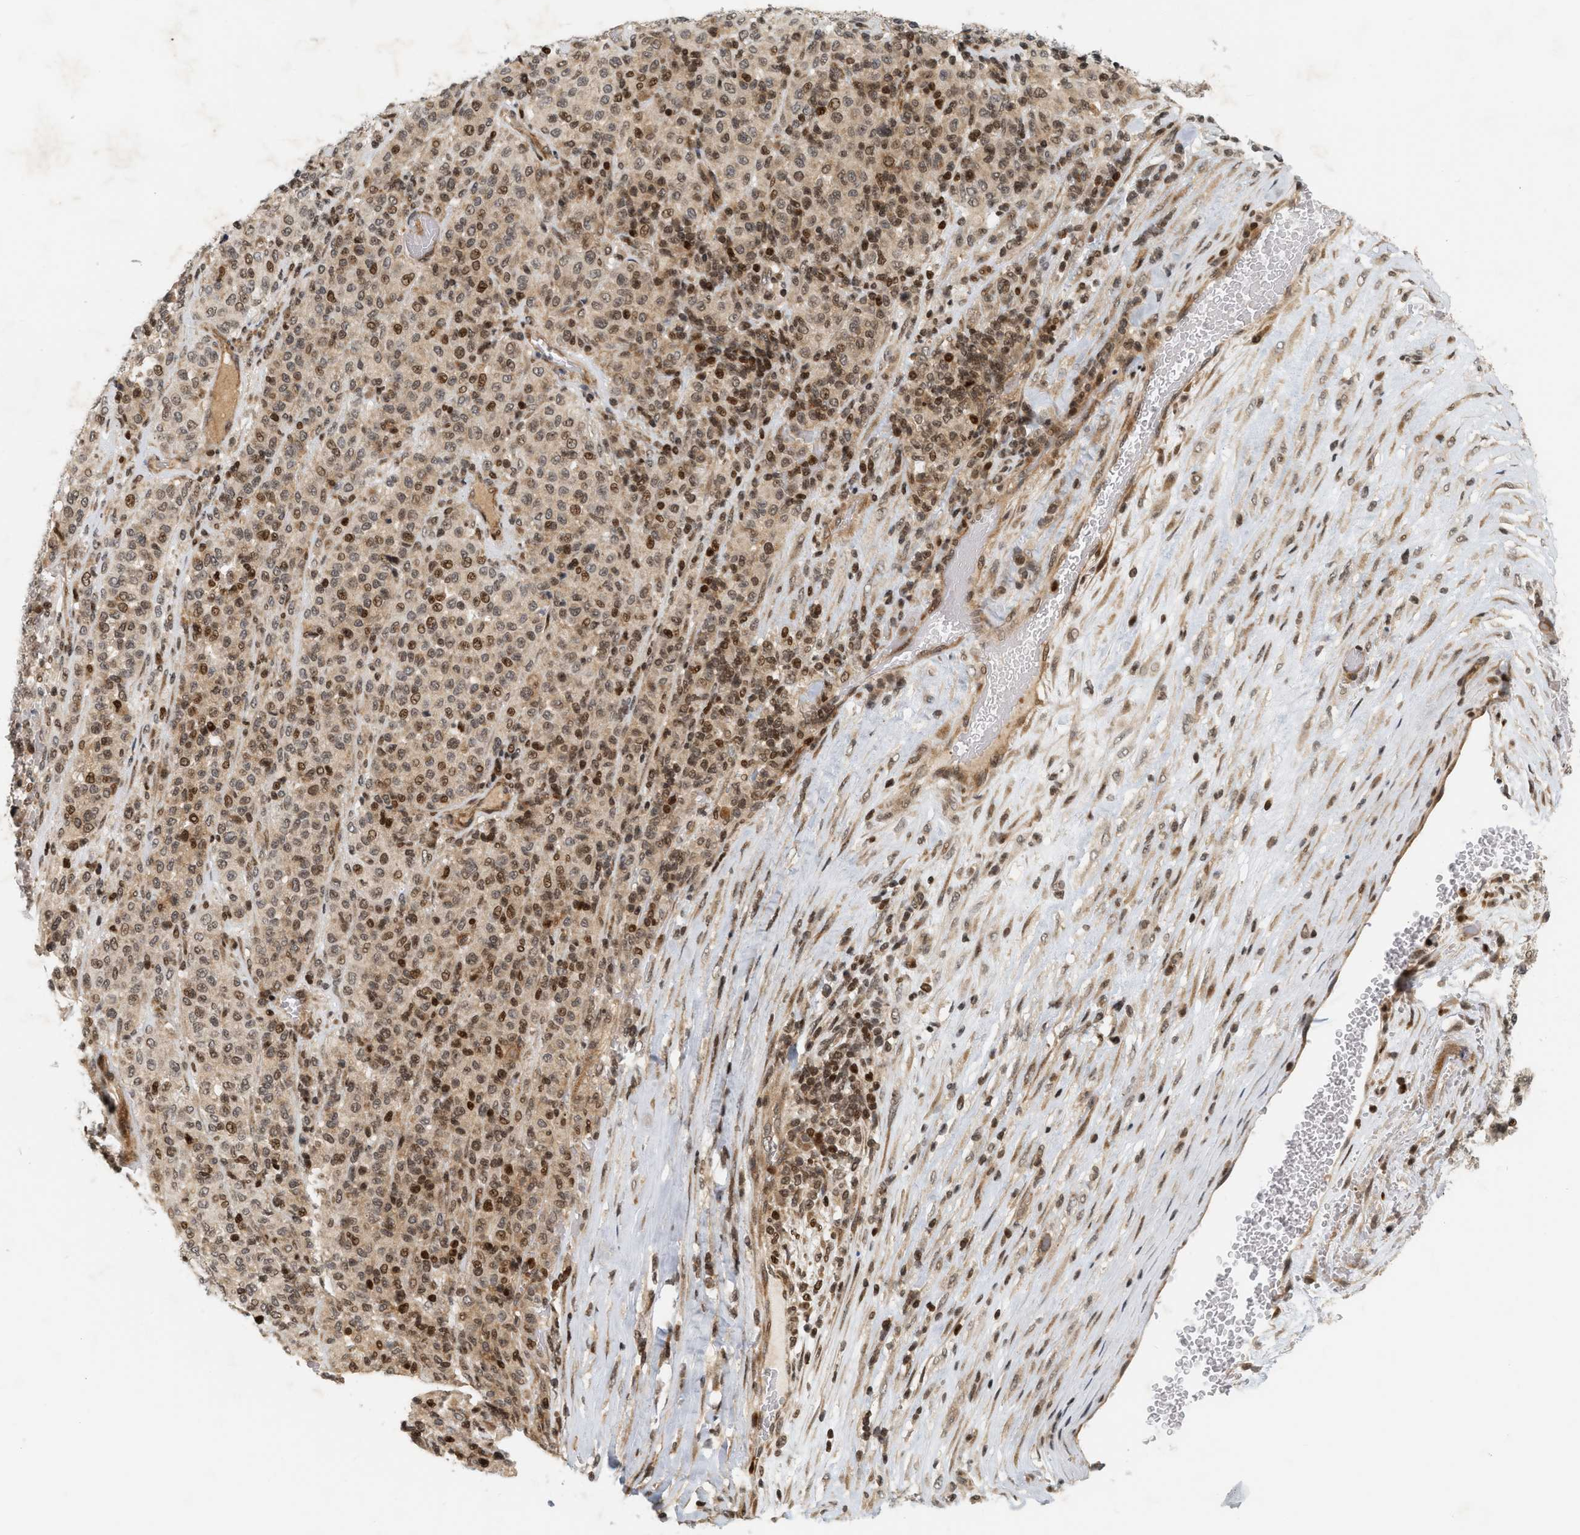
{"staining": {"intensity": "moderate", "quantity": ">75%", "location": "nuclear"}, "tissue": "melanoma", "cell_type": "Tumor cells", "image_type": "cancer", "snomed": [{"axis": "morphology", "description": "Malignant melanoma, Metastatic site"}, {"axis": "topography", "description": "Pancreas"}], "caption": "Protein staining reveals moderate nuclear positivity in approximately >75% of tumor cells in melanoma.", "gene": "NFE2L2", "patient": {"sex": "female", "age": 30}}